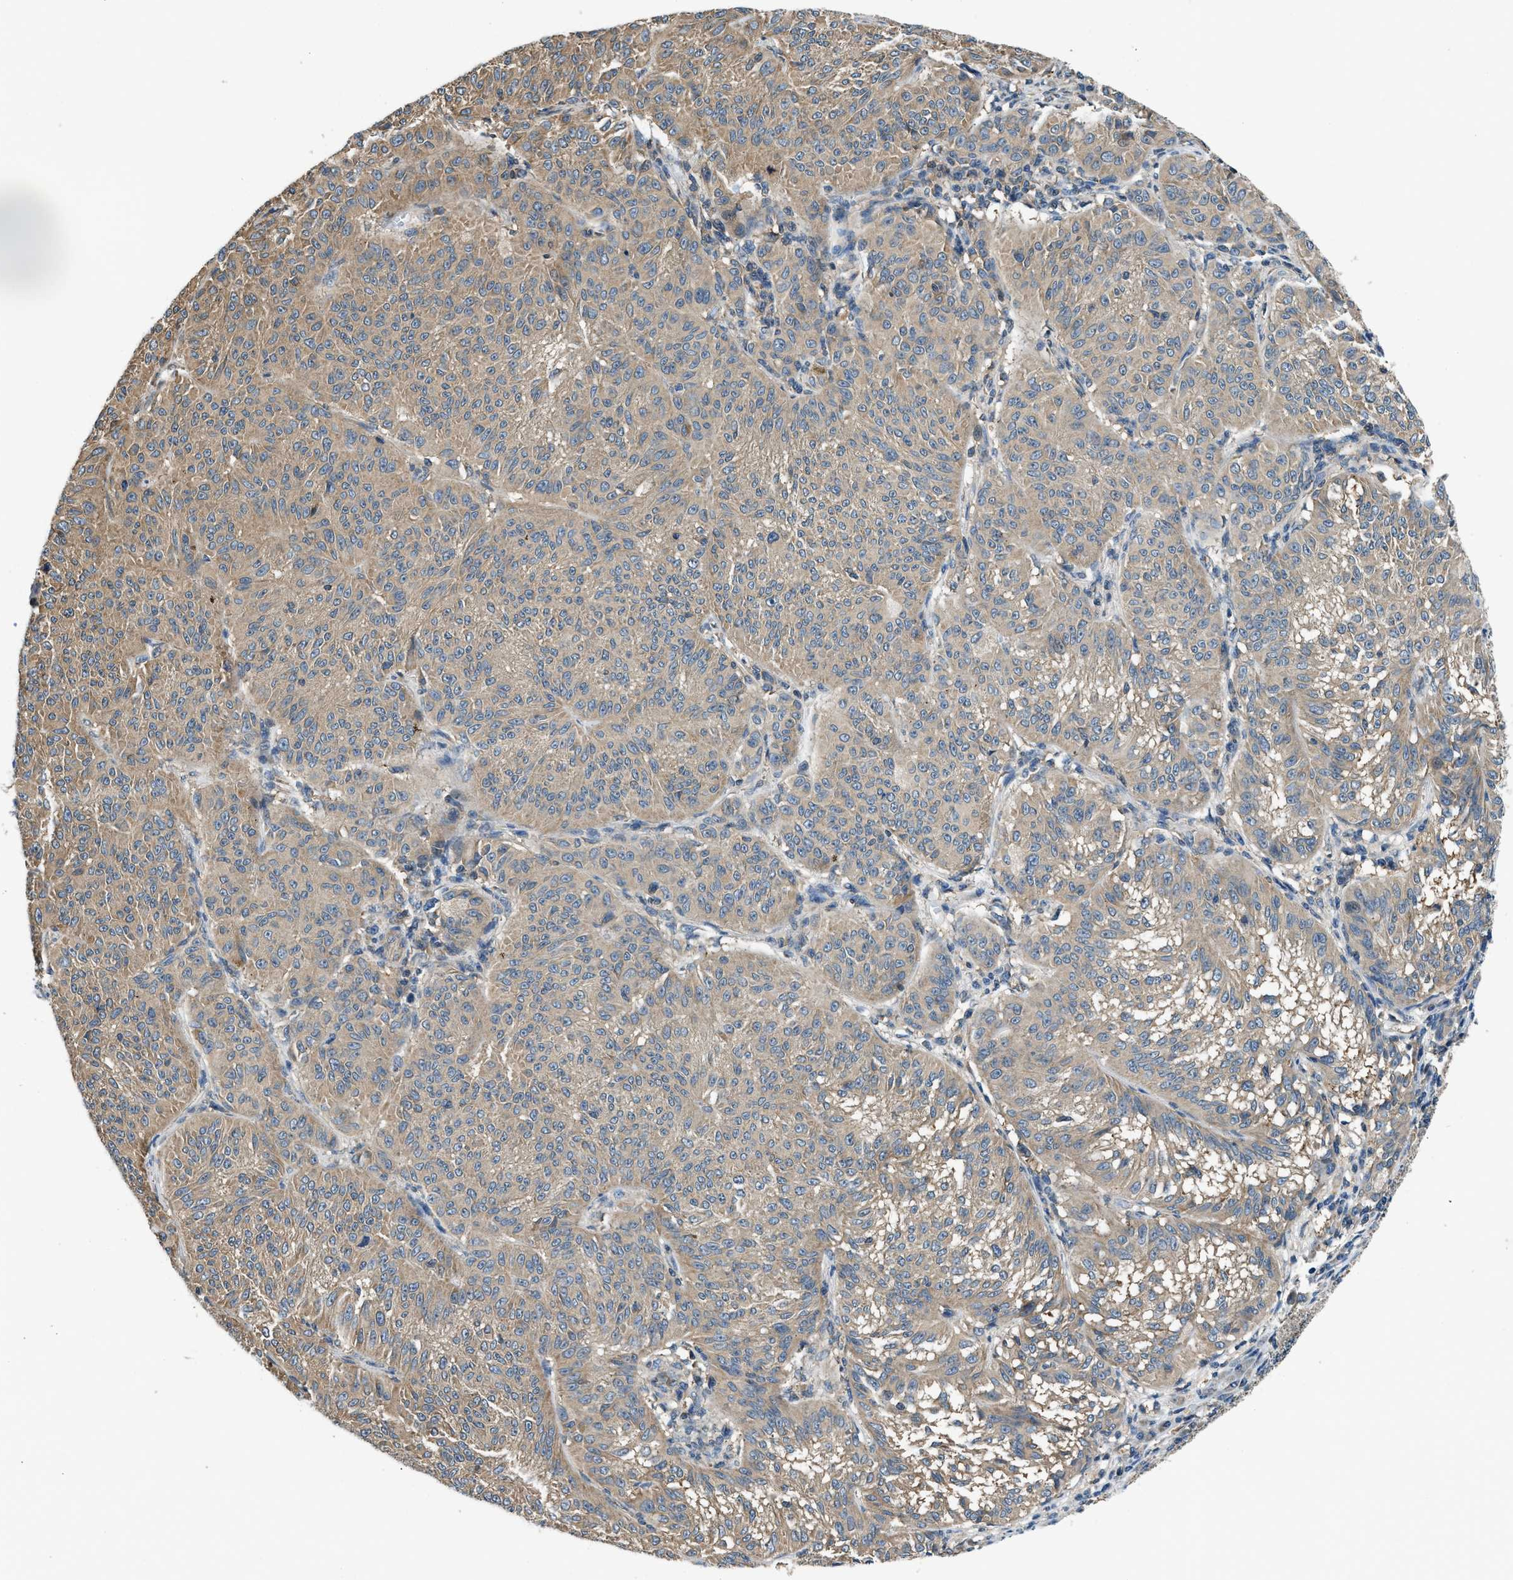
{"staining": {"intensity": "weak", "quantity": ">75%", "location": "cytoplasmic/membranous"}, "tissue": "melanoma", "cell_type": "Tumor cells", "image_type": "cancer", "snomed": [{"axis": "morphology", "description": "Malignant melanoma, NOS"}, {"axis": "topography", "description": "Skin"}], "caption": "An IHC micrograph of neoplastic tissue is shown. Protein staining in brown labels weak cytoplasmic/membranous positivity in melanoma within tumor cells. Nuclei are stained in blue.", "gene": "IL3RA", "patient": {"sex": "female", "age": 72}}